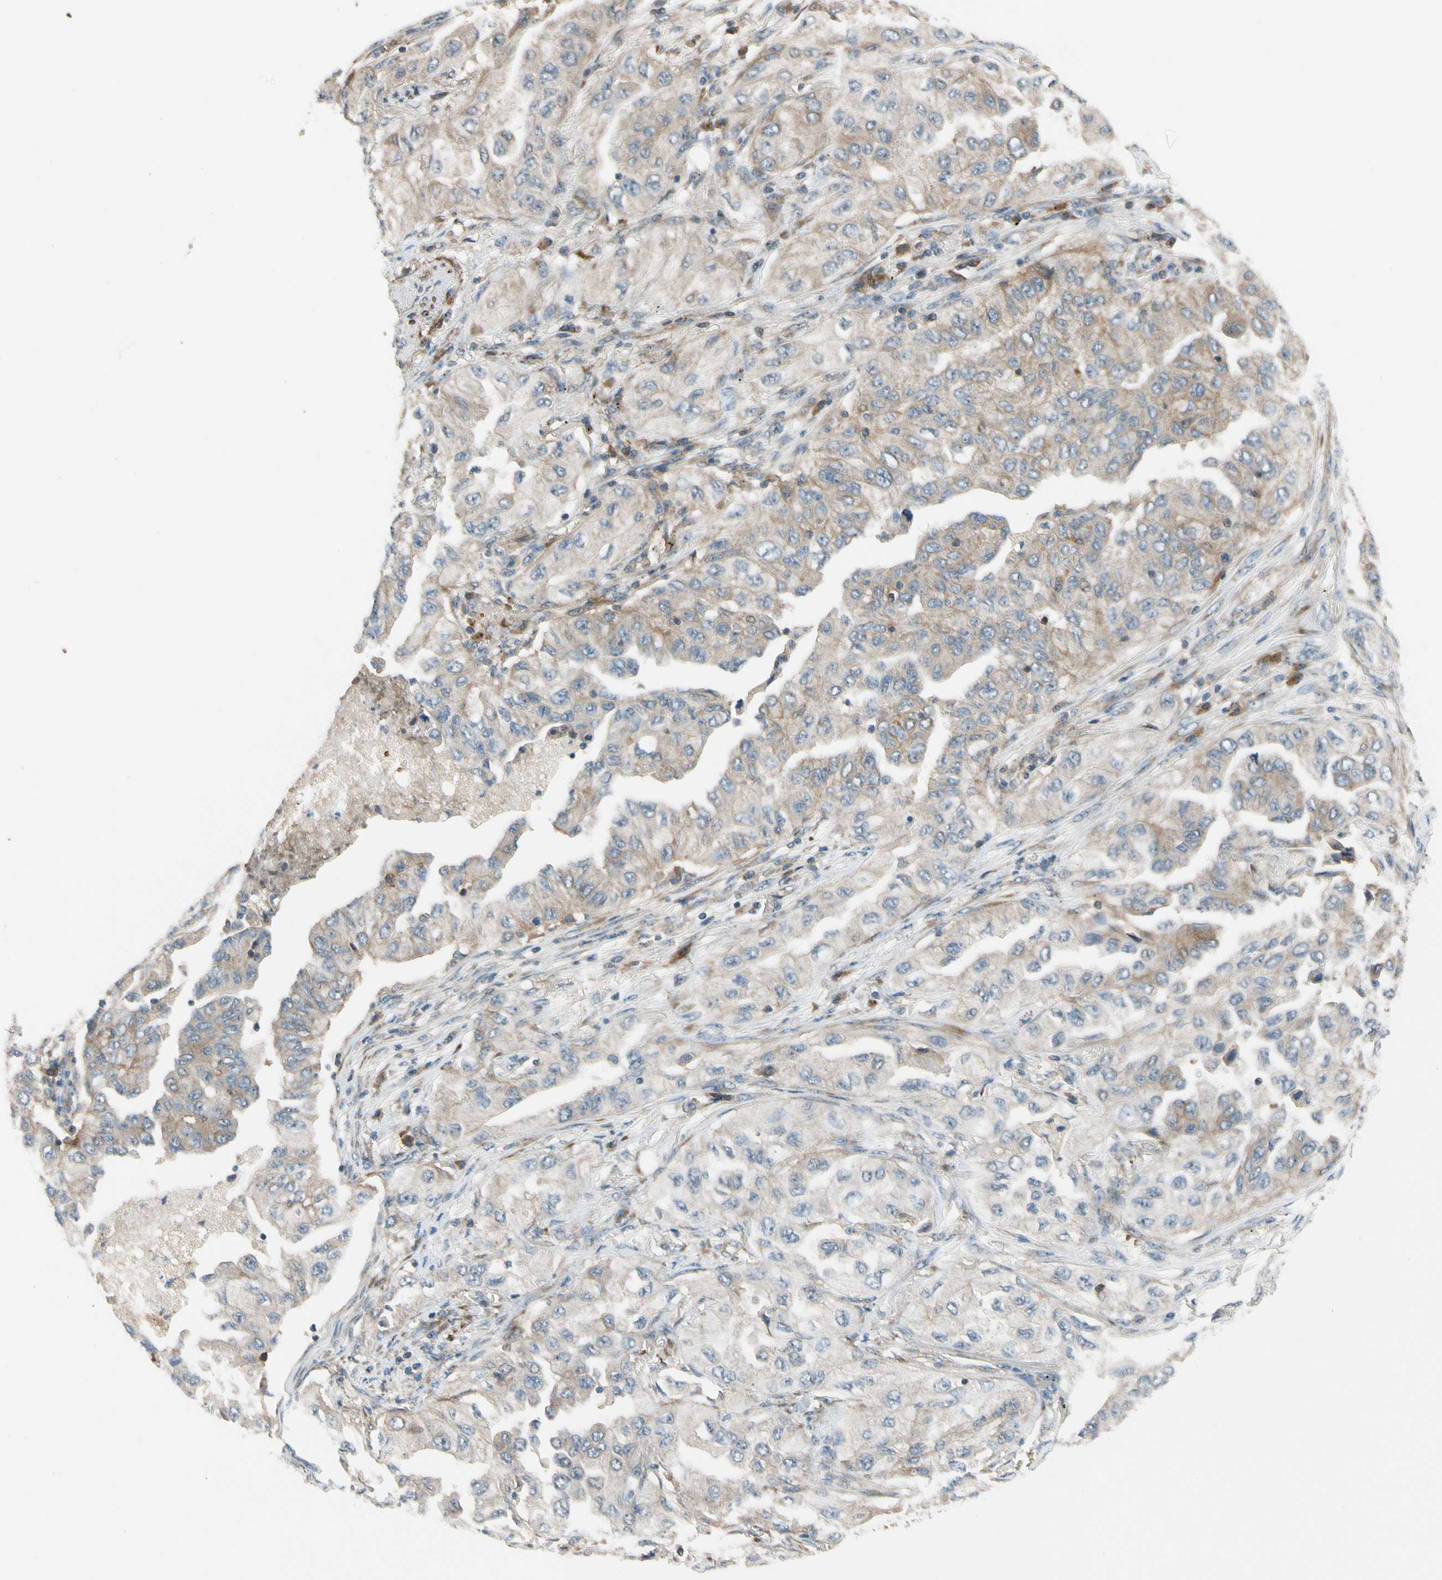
{"staining": {"intensity": "weak", "quantity": "25%-75%", "location": "cytoplasmic/membranous"}, "tissue": "lung cancer", "cell_type": "Tumor cells", "image_type": "cancer", "snomed": [{"axis": "morphology", "description": "Adenocarcinoma, NOS"}, {"axis": "topography", "description": "Lung"}], "caption": "Approximately 25%-75% of tumor cells in lung adenocarcinoma show weak cytoplasmic/membranous protein staining as visualized by brown immunohistochemical staining.", "gene": "MST1R", "patient": {"sex": "female", "age": 65}}